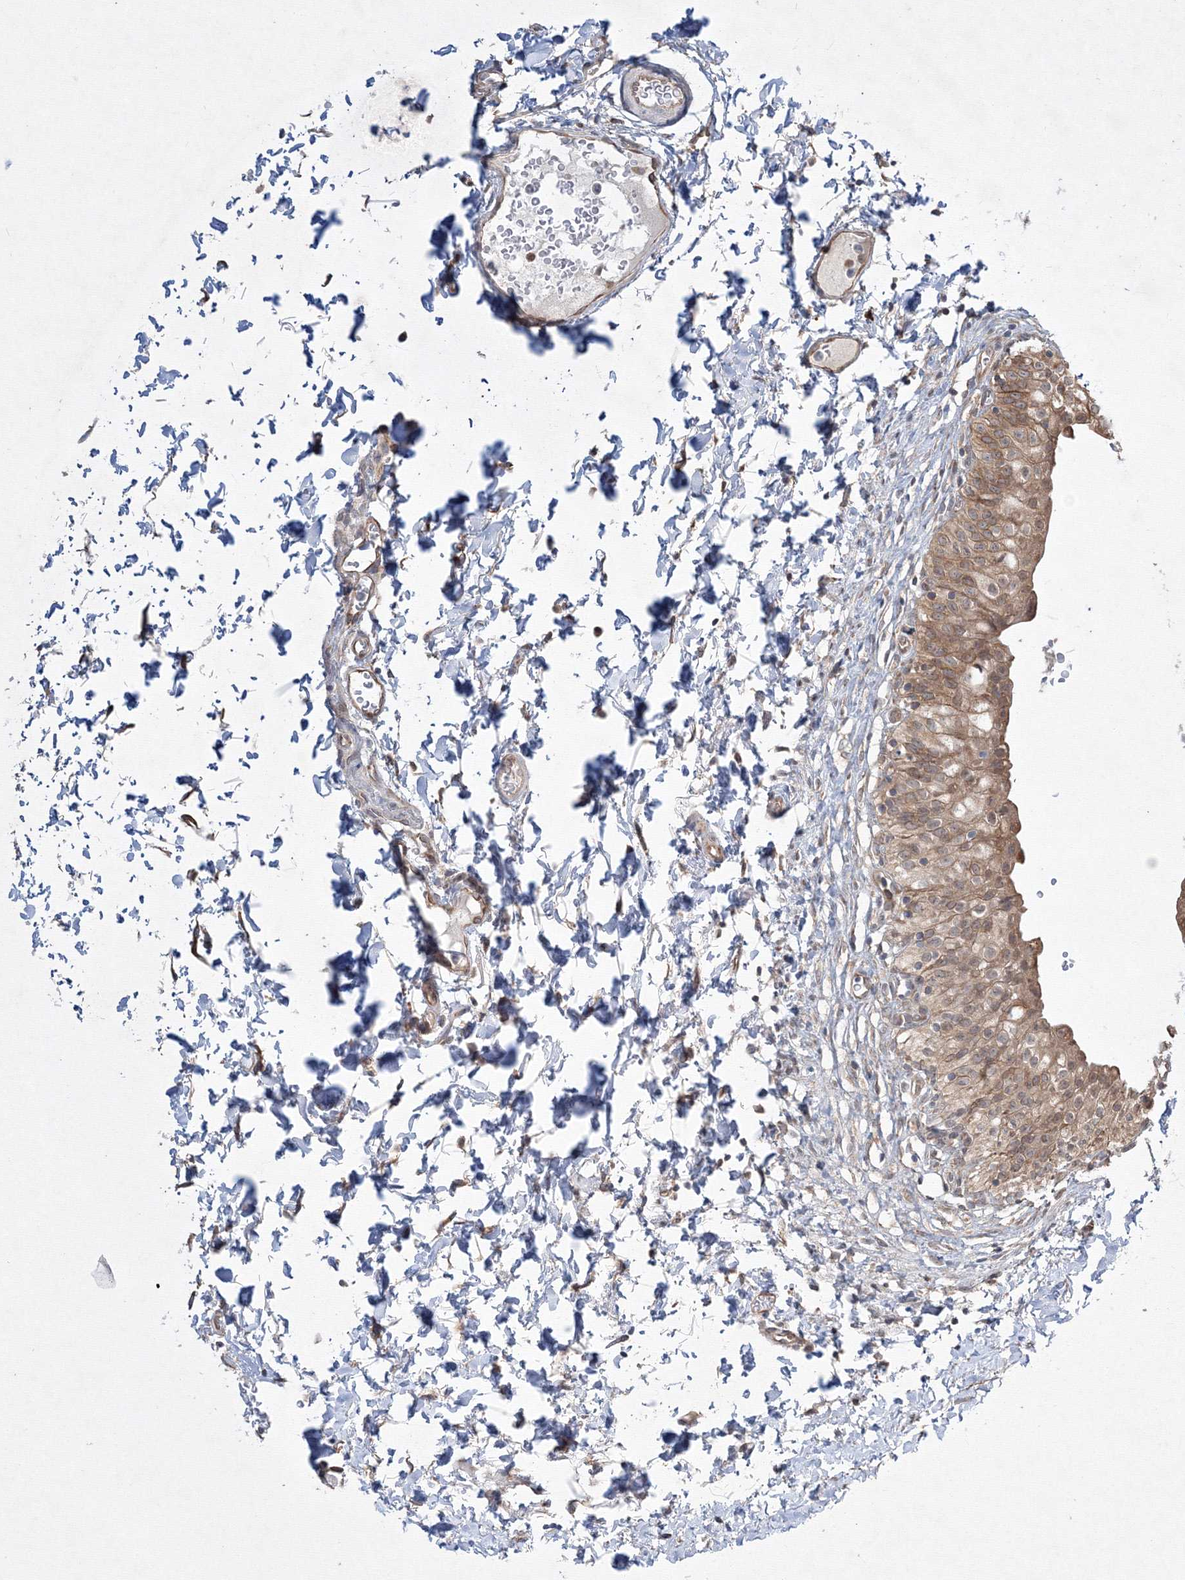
{"staining": {"intensity": "moderate", "quantity": ">75%", "location": "cytoplasmic/membranous"}, "tissue": "urinary bladder", "cell_type": "Urothelial cells", "image_type": "normal", "snomed": [{"axis": "morphology", "description": "Normal tissue, NOS"}, {"axis": "topography", "description": "Urinary bladder"}], "caption": "IHC image of unremarkable urinary bladder stained for a protein (brown), which demonstrates medium levels of moderate cytoplasmic/membranous expression in approximately >75% of urothelial cells.", "gene": "FBXL8", "patient": {"sex": "male", "age": 55}}